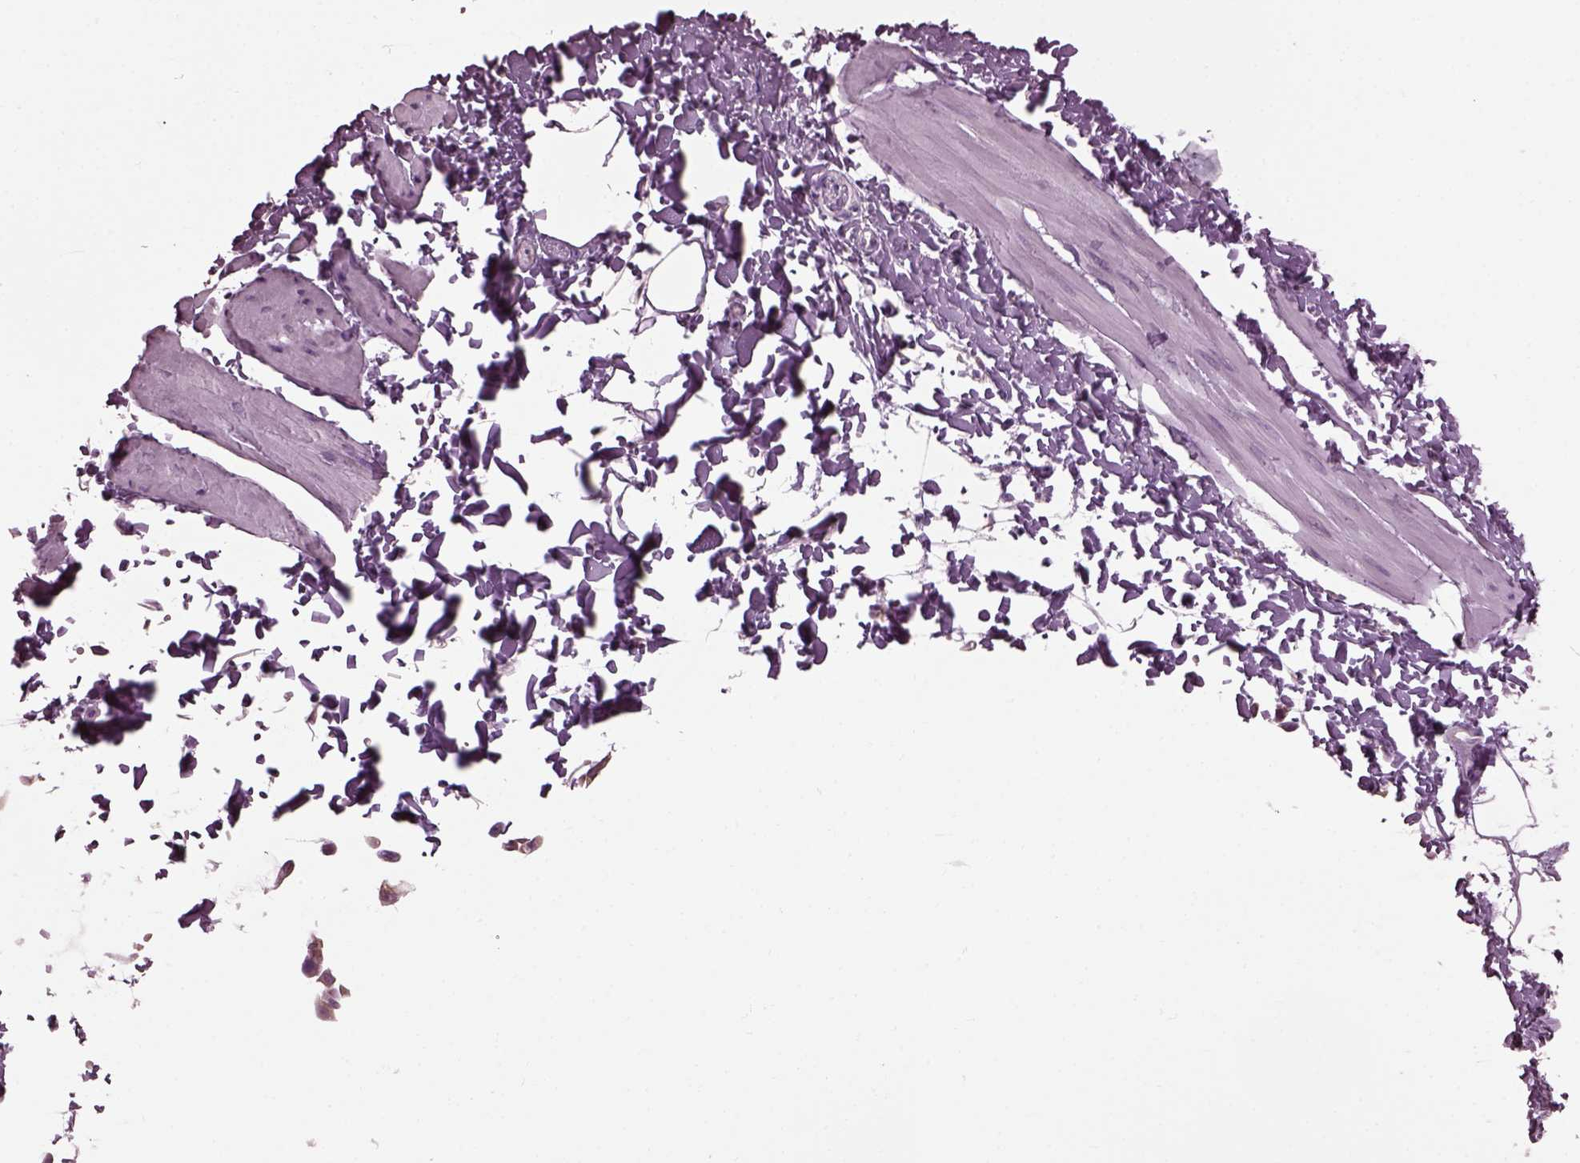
{"staining": {"intensity": "negative", "quantity": "none", "location": "none"}, "tissue": "adipose tissue", "cell_type": "Adipocytes", "image_type": "normal", "snomed": [{"axis": "morphology", "description": "Normal tissue, NOS"}, {"axis": "topography", "description": "Smooth muscle"}, {"axis": "topography", "description": "Peripheral nerve tissue"}], "caption": "High power microscopy image of an immunohistochemistry photomicrograph of benign adipose tissue, revealing no significant expression in adipocytes. Brightfield microscopy of immunohistochemistry (IHC) stained with DAB (3,3'-diaminobenzidine) (brown) and hematoxylin (blue), captured at high magnification.", "gene": "CABP5", "patient": {"sex": "male", "age": 58}}